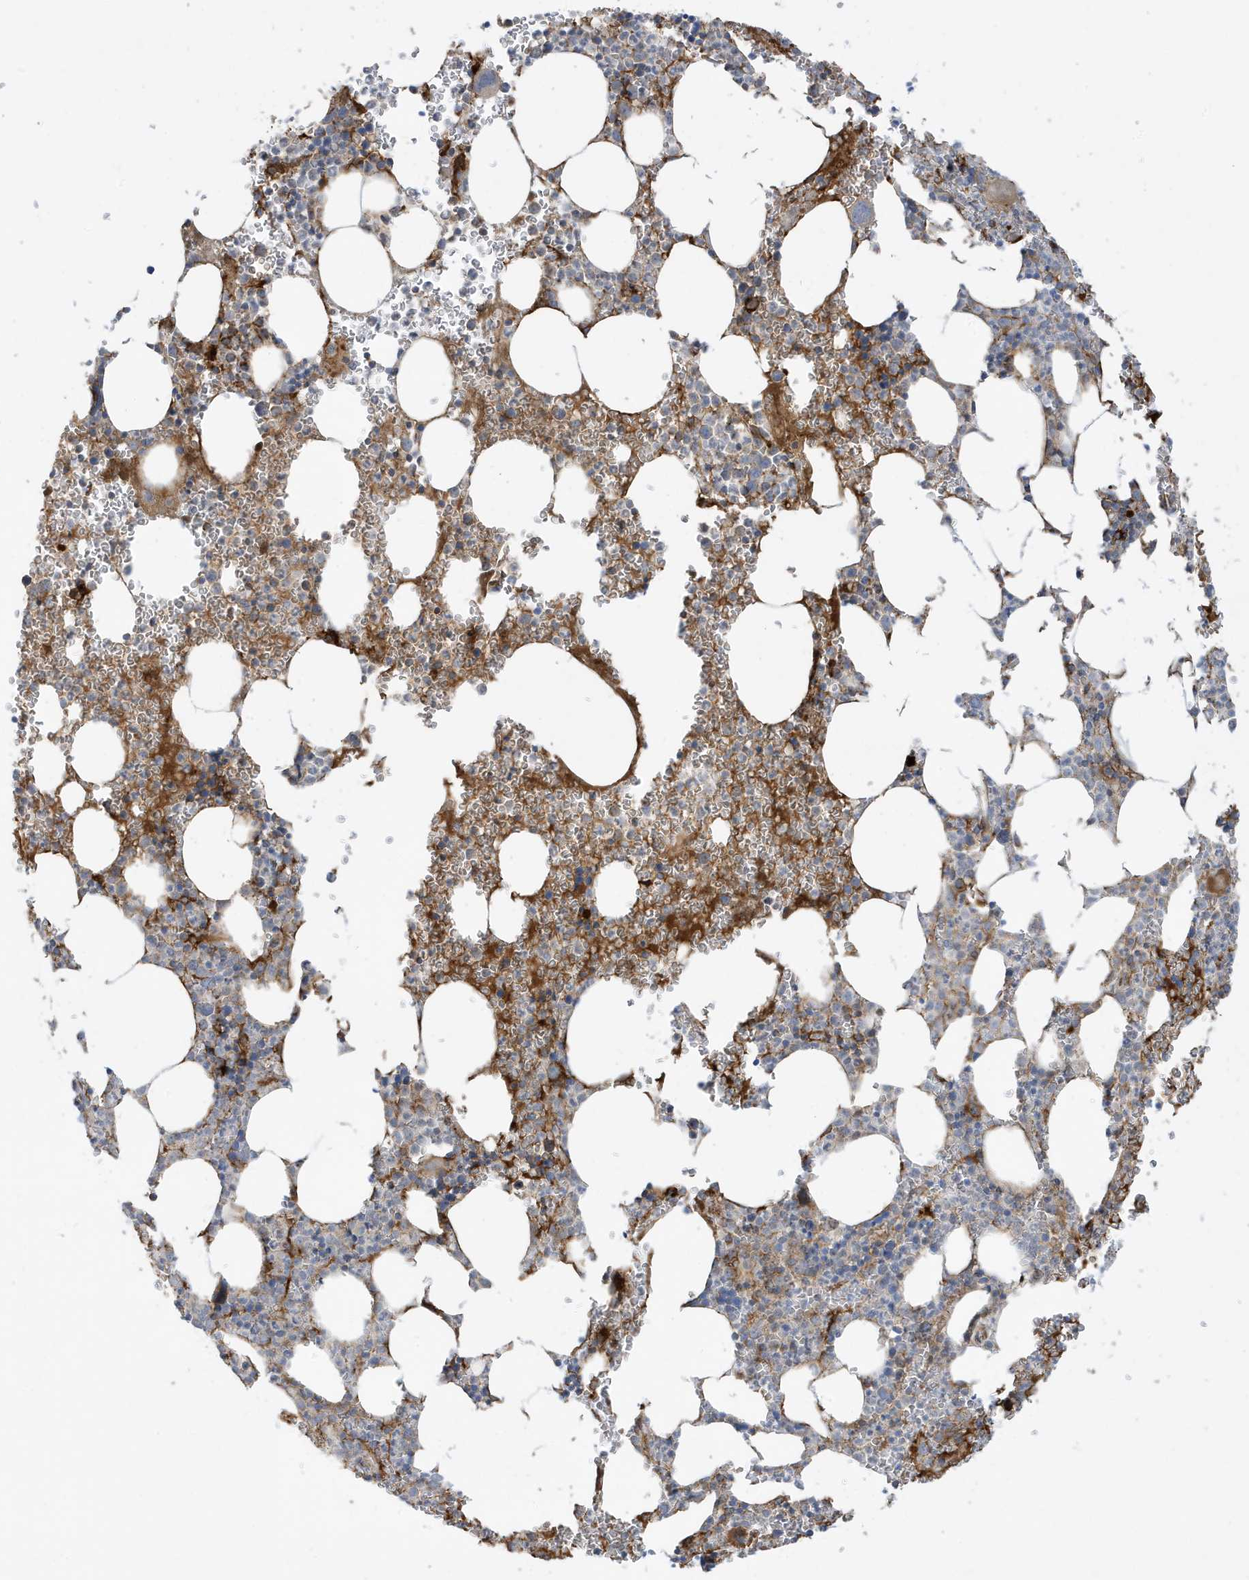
{"staining": {"intensity": "moderate", "quantity": "25%-75%", "location": "cytoplasmic/membranous"}, "tissue": "bone marrow", "cell_type": "Hematopoietic cells", "image_type": "normal", "snomed": [{"axis": "morphology", "description": "Normal tissue, NOS"}, {"axis": "topography", "description": "Bone marrow"}], "caption": "Immunohistochemistry (IHC) photomicrograph of unremarkable bone marrow: human bone marrow stained using IHC displays medium levels of moderate protein expression localized specifically in the cytoplasmic/membranous of hematopoietic cells, appearing as a cytoplasmic/membranous brown color.", "gene": "IFT57", "patient": {"sex": "female", "age": 78}}